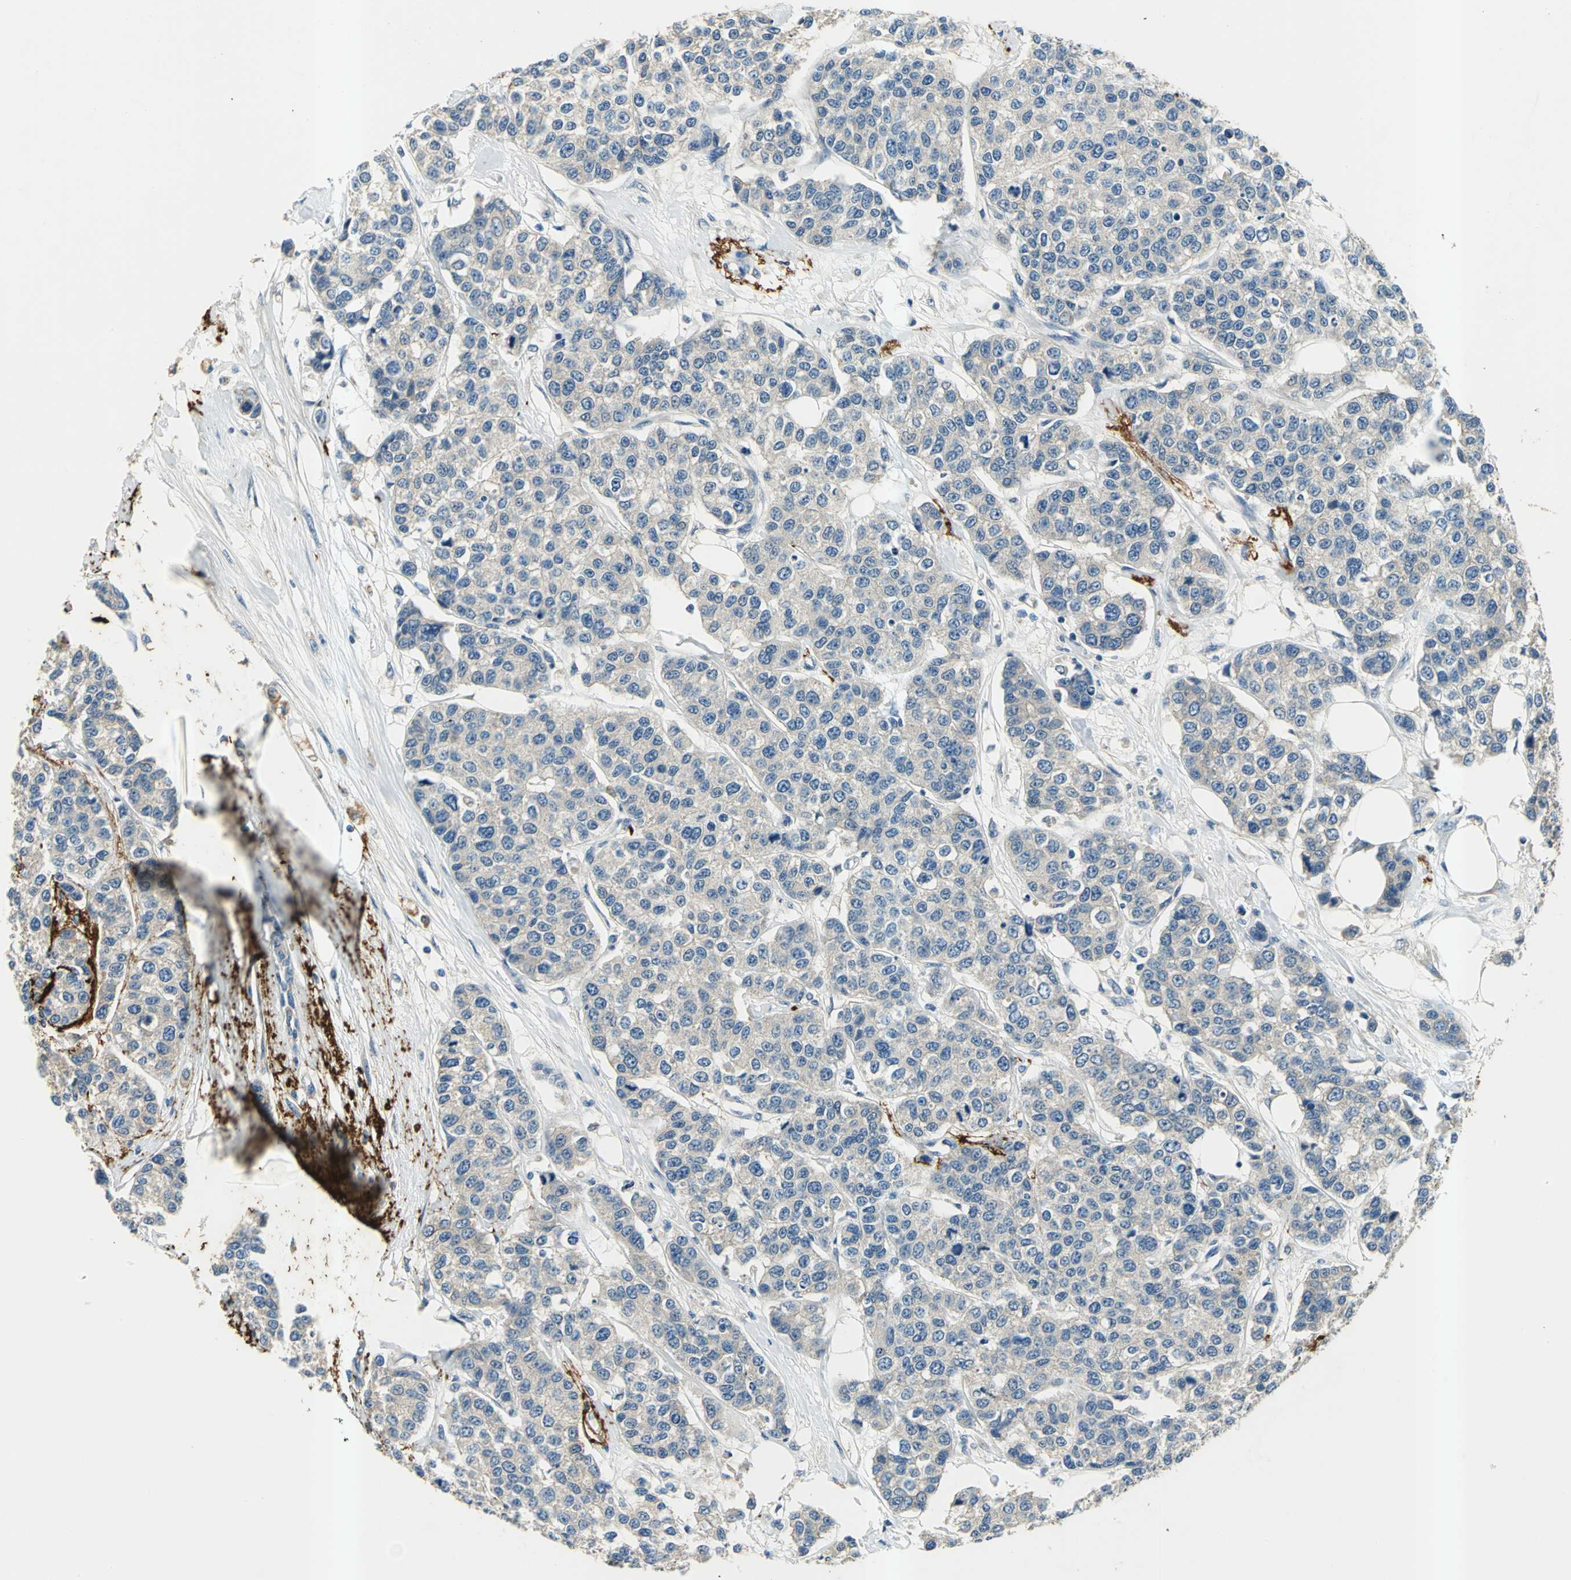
{"staining": {"intensity": "weak", "quantity": "25%-75%", "location": "cytoplasmic/membranous"}, "tissue": "breast cancer", "cell_type": "Tumor cells", "image_type": "cancer", "snomed": [{"axis": "morphology", "description": "Duct carcinoma"}, {"axis": "topography", "description": "Breast"}], "caption": "Weak cytoplasmic/membranous staining is identified in approximately 25%-75% of tumor cells in breast cancer.", "gene": "SLC16A7", "patient": {"sex": "female", "age": 51}}